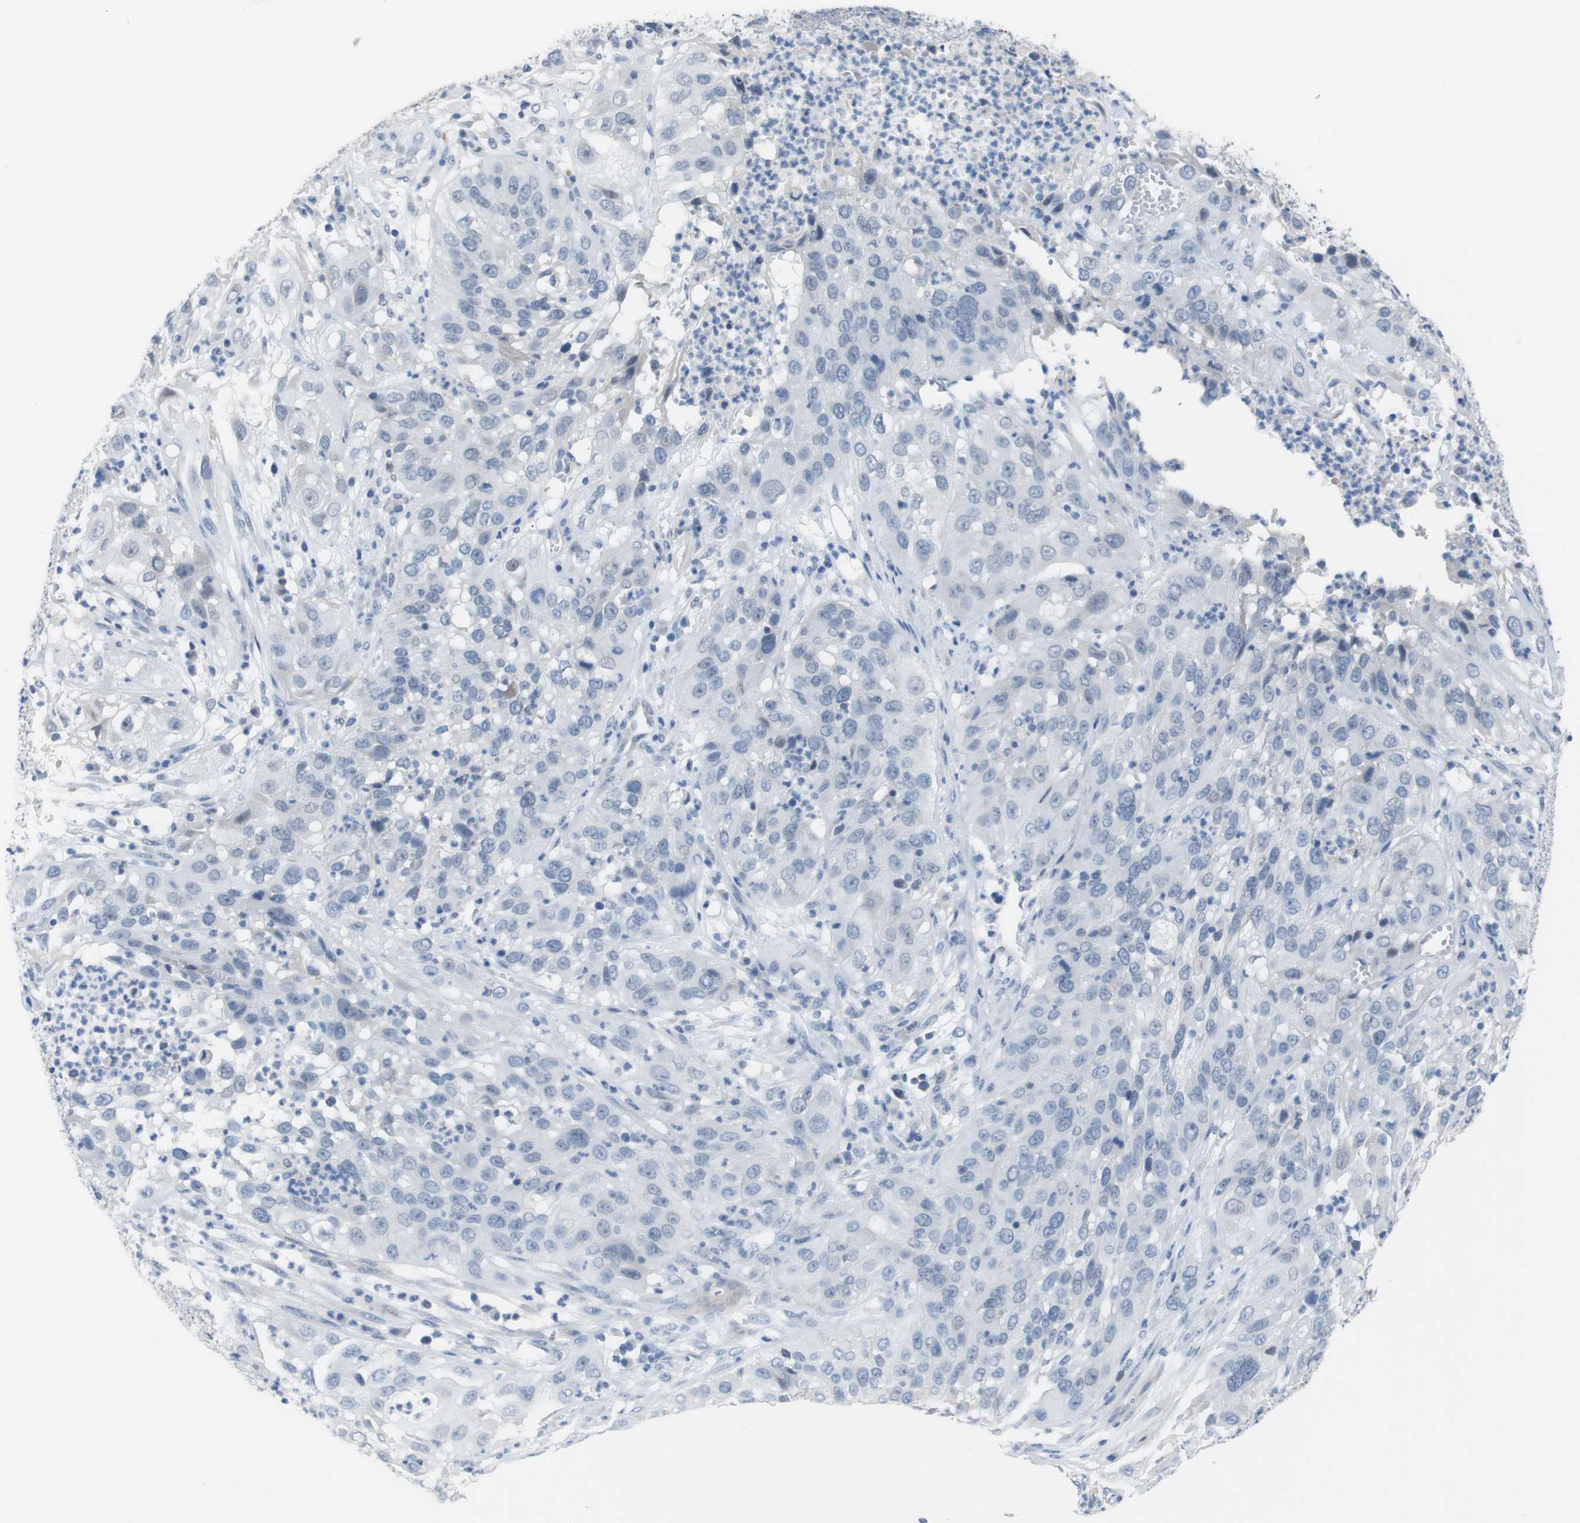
{"staining": {"intensity": "negative", "quantity": "none", "location": "none"}, "tissue": "cervical cancer", "cell_type": "Tumor cells", "image_type": "cancer", "snomed": [{"axis": "morphology", "description": "Squamous cell carcinoma, NOS"}, {"axis": "topography", "description": "Cervix"}], "caption": "DAB (3,3'-diaminobenzidine) immunohistochemical staining of squamous cell carcinoma (cervical) displays no significant positivity in tumor cells.", "gene": "CHRM5", "patient": {"sex": "female", "age": 32}}